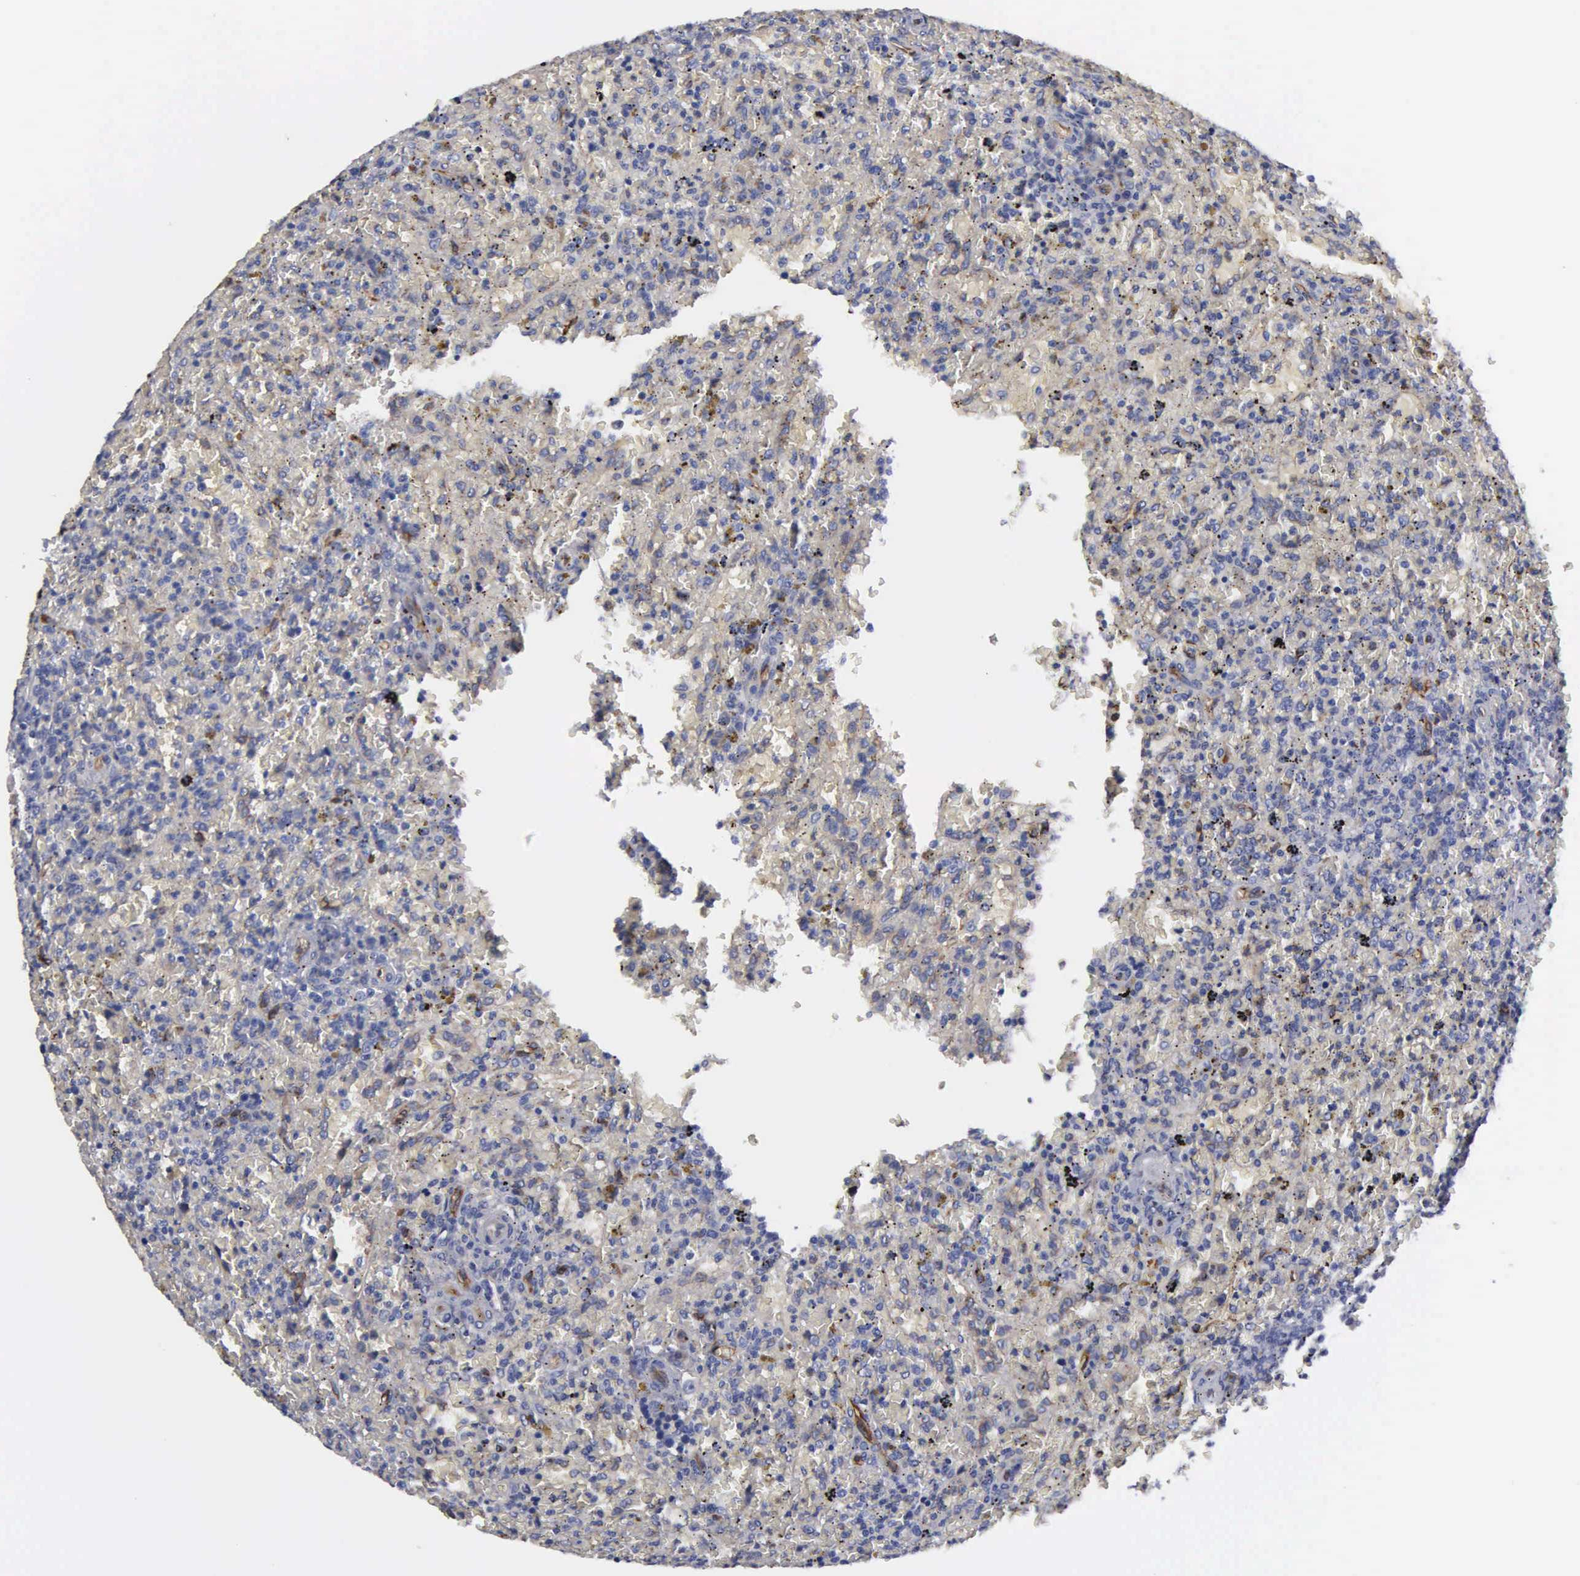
{"staining": {"intensity": "weak", "quantity": "<25%", "location": "cytoplasmic/membranous"}, "tissue": "lymphoma", "cell_type": "Tumor cells", "image_type": "cancer", "snomed": [{"axis": "morphology", "description": "Malignant lymphoma, non-Hodgkin's type, High grade"}, {"axis": "topography", "description": "Spleen"}, {"axis": "topography", "description": "Lymph node"}], "caption": "The immunohistochemistry (IHC) photomicrograph has no significant positivity in tumor cells of high-grade malignant lymphoma, non-Hodgkin's type tissue.", "gene": "RDX", "patient": {"sex": "female", "age": 70}}